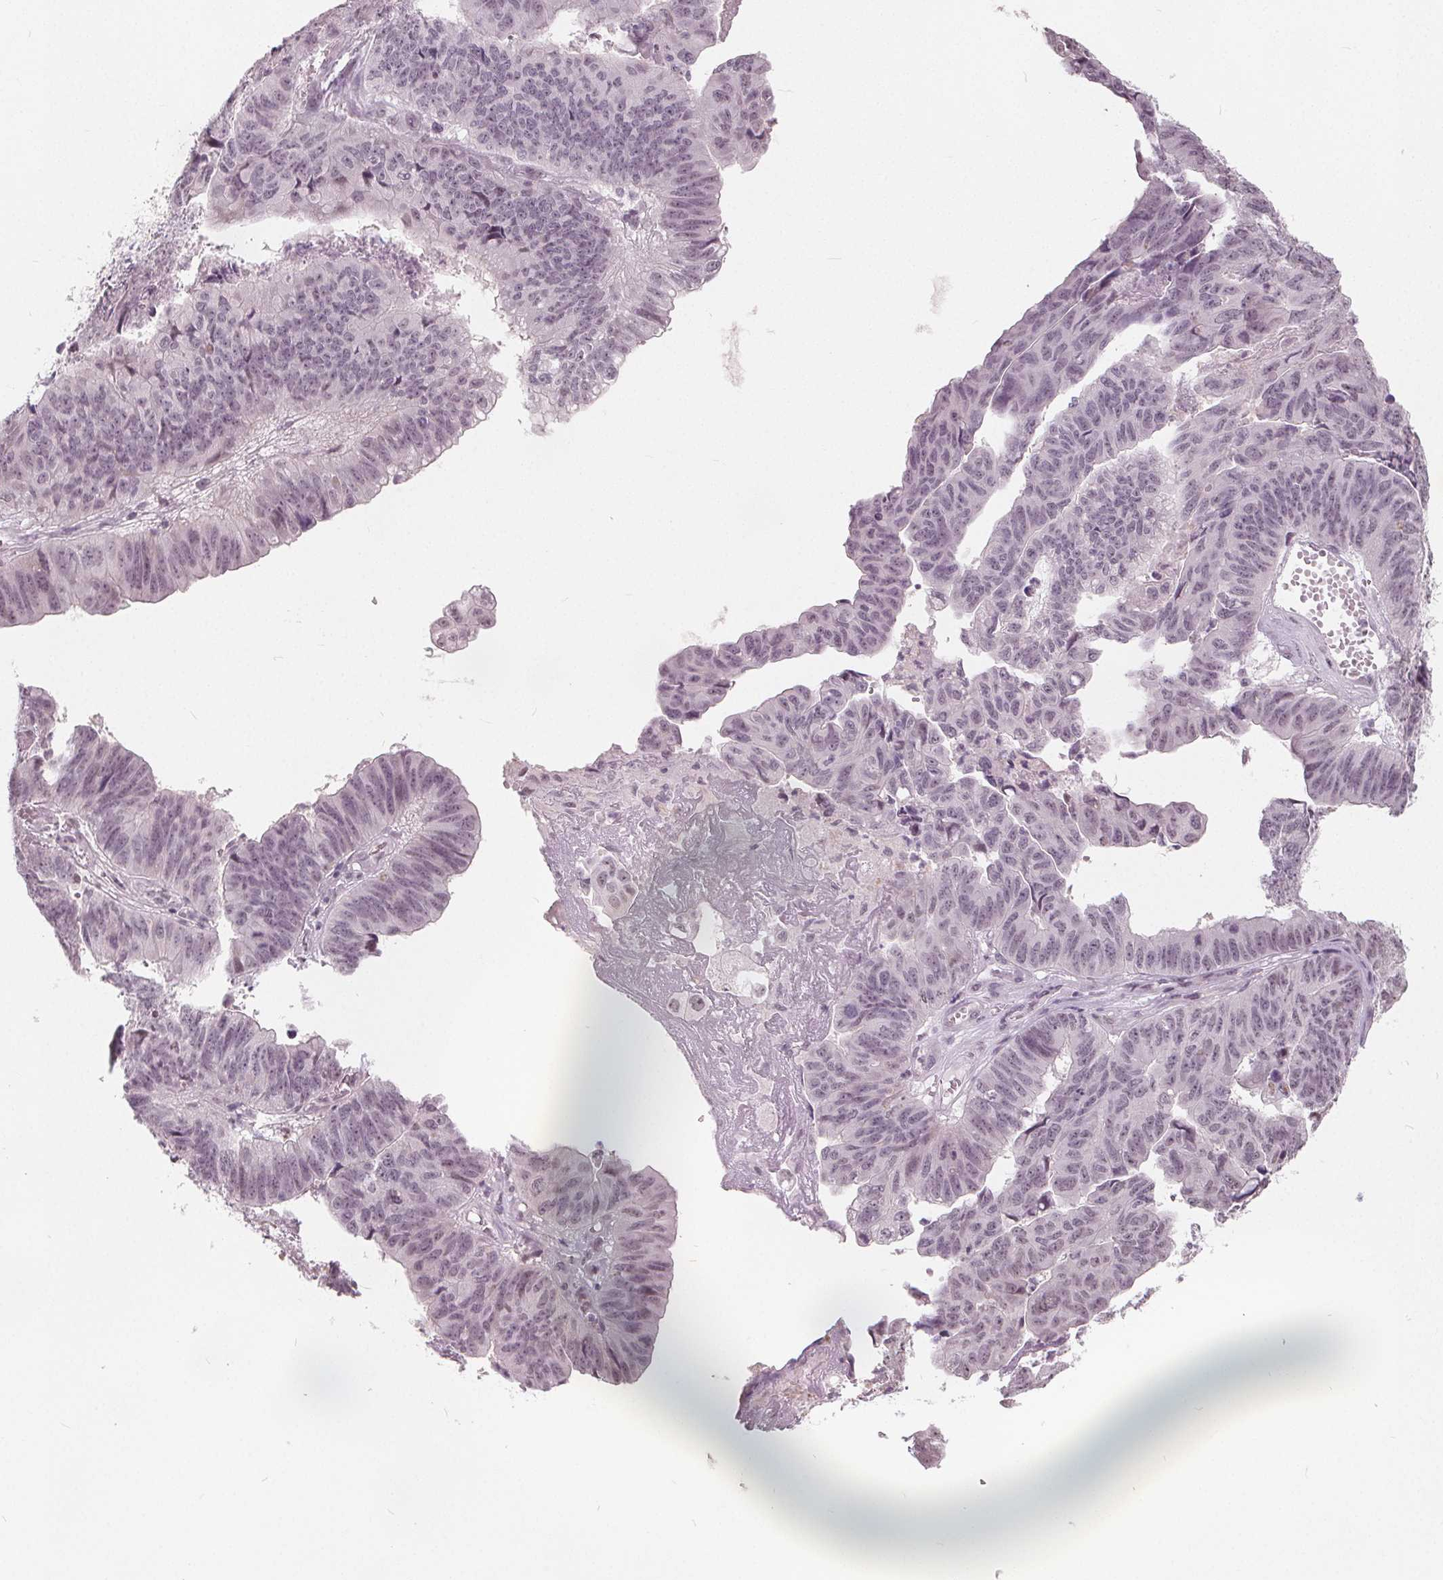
{"staining": {"intensity": "weak", "quantity": "<25%", "location": "nuclear"}, "tissue": "stomach cancer", "cell_type": "Tumor cells", "image_type": "cancer", "snomed": [{"axis": "morphology", "description": "Adenocarcinoma, NOS"}, {"axis": "topography", "description": "Stomach, lower"}], "caption": "IHC histopathology image of neoplastic tissue: stomach adenocarcinoma stained with DAB exhibits no significant protein staining in tumor cells.", "gene": "NUP210L", "patient": {"sex": "male", "age": 77}}